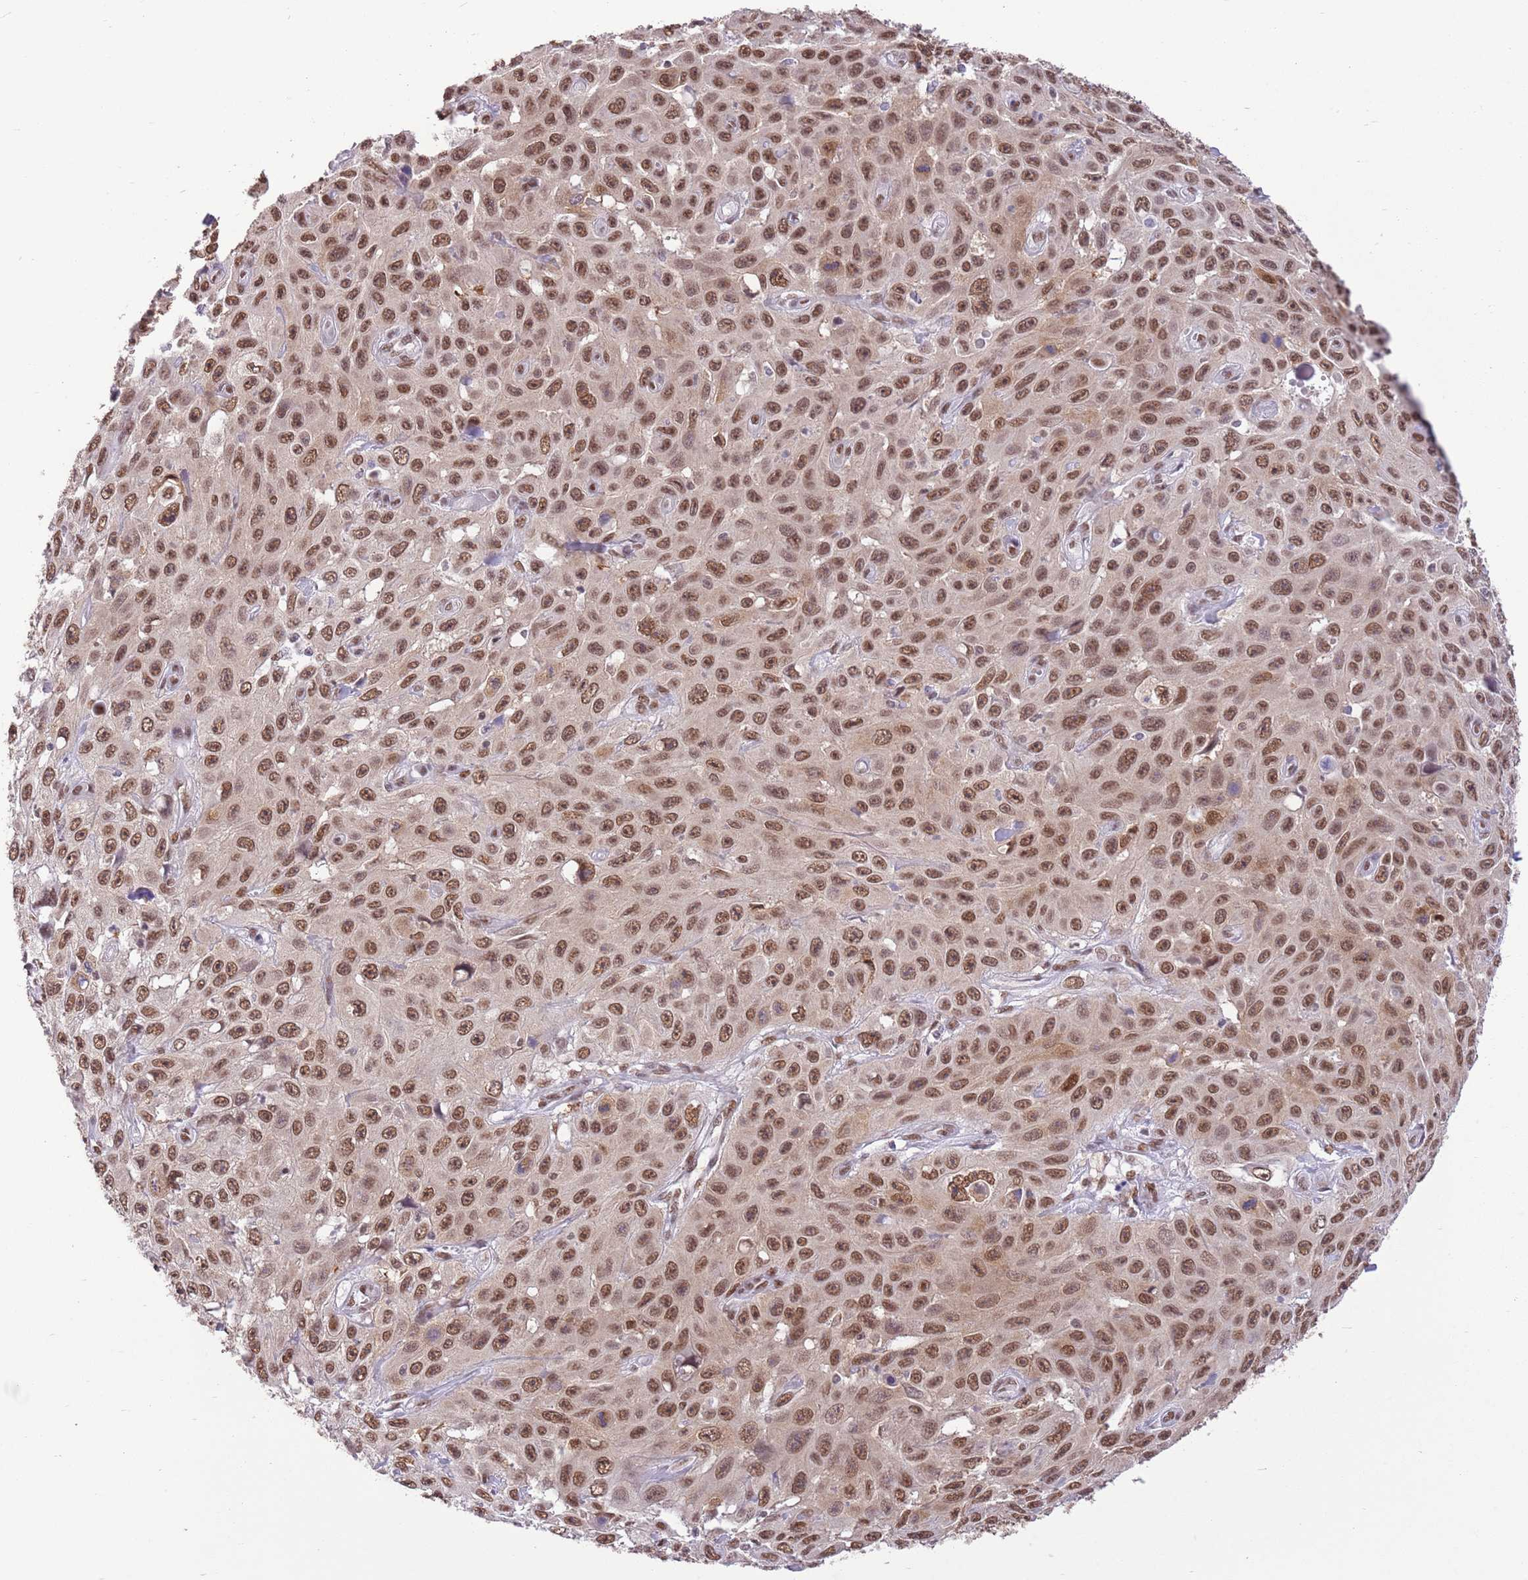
{"staining": {"intensity": "moderate", "quantity": ">75%", "location": "nuclear"}, "tissue": "skin cancer", "cell_type": "Tumor cells", "image_type": "cancer", "snomed": [{"axis": "morphology", "description": "Squamous cell carcinoma, NOS"}, {"axis": "topography", "description": "Skin"}], "caption": "Brown immunohistochemical staining in skin cancer (squamous cell carcinoma) displays moderate nuclear staining in approximately >75% of tumor cells.", "gene": "TRIM32", "patient": {"sex": "male", "age": 82}}